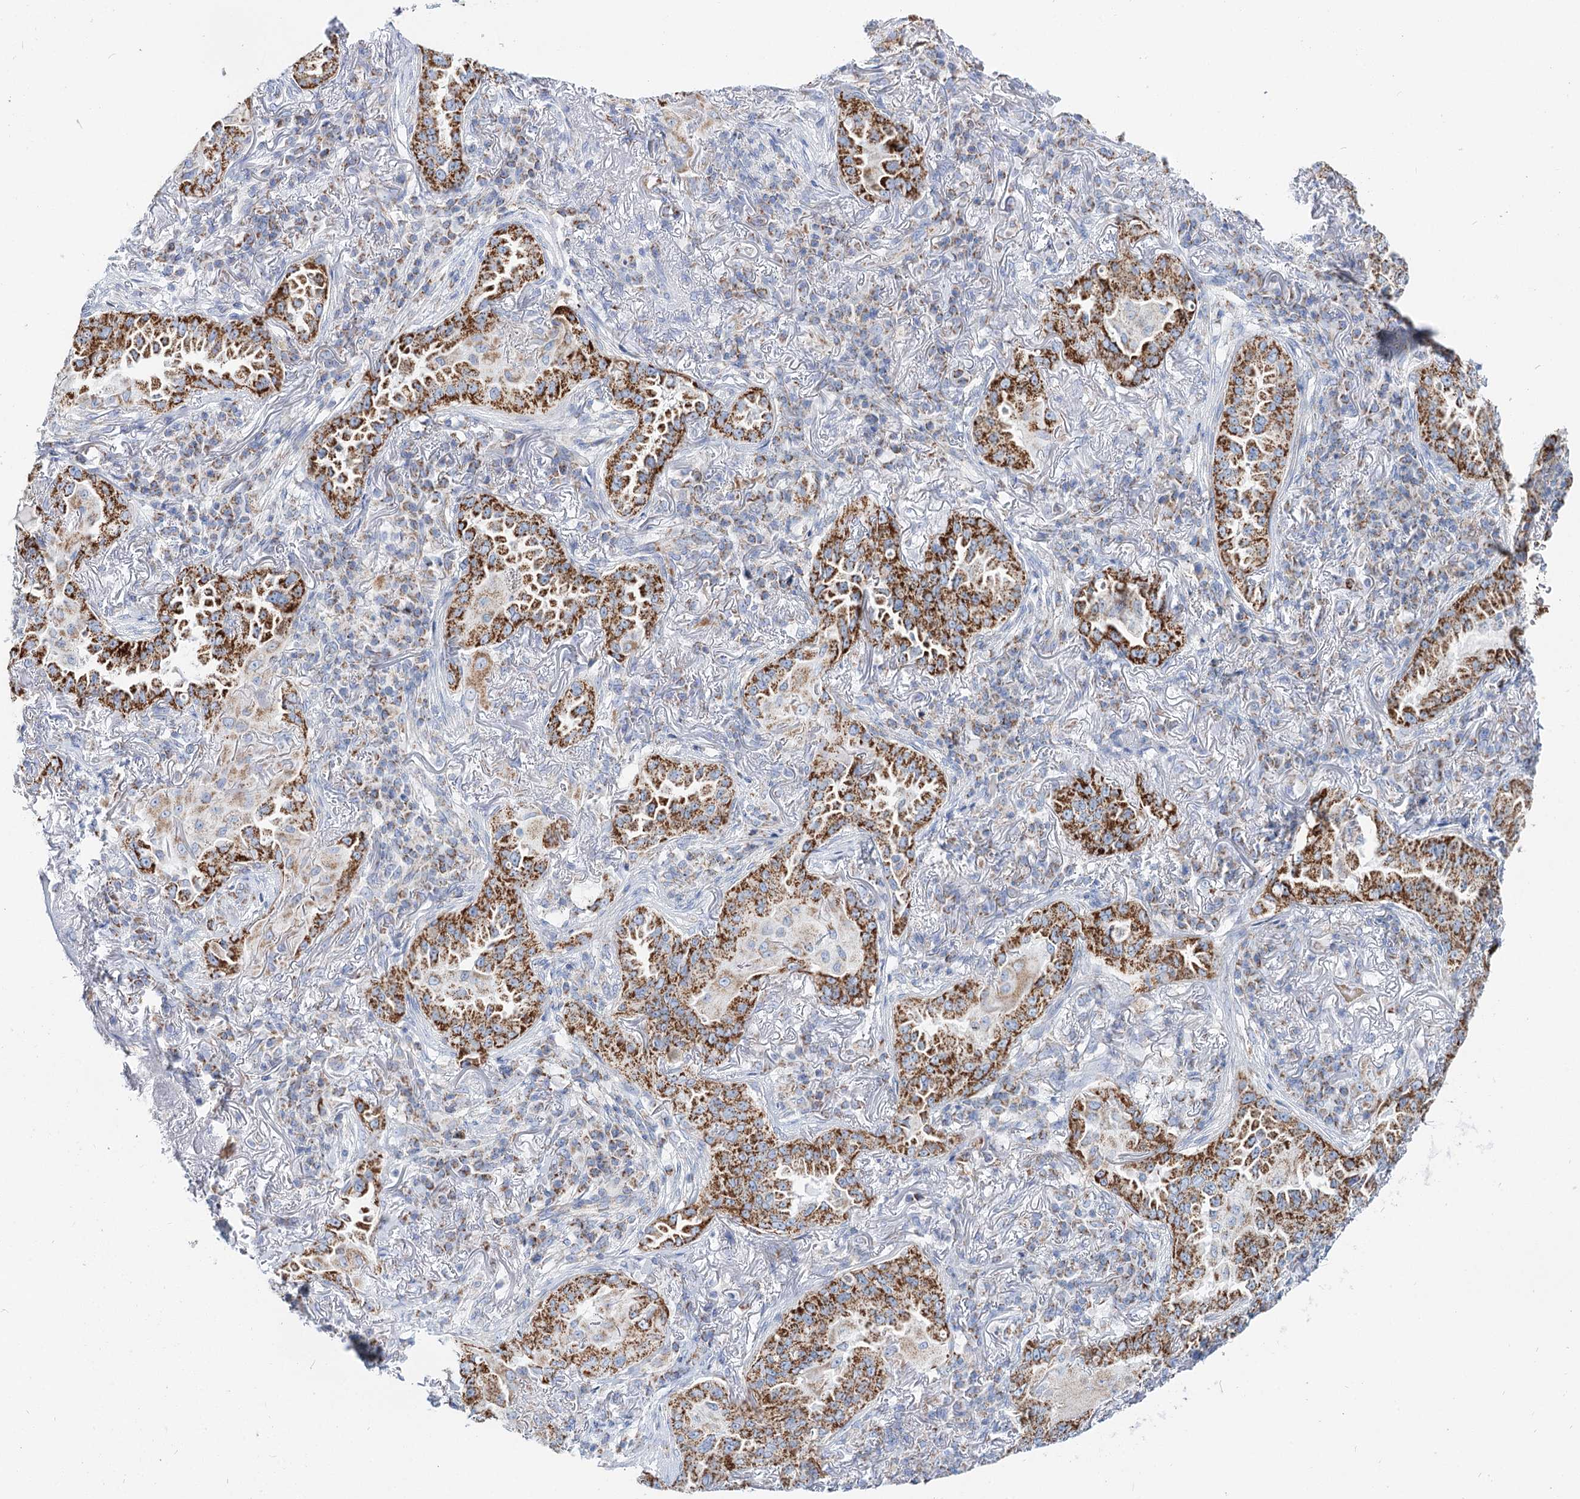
{"staining": {"intensity": "strong", "quantity": ">75%", "location": "cytoplasmic/membranous"}, "tissue": "lung cancer", "cell_type": "Tumor cells", "image_type": "cancer", "snomed": [{"axis": "morphology", "description": "Adenocarcinoma, NOS"}, {"axis": "topography", "description": "Lung"}], "caption": "Protein expression analysis of human lung adenocarcinoma reveals strong cytoplasmic/membranous positivity in about >75% of tumor cells.", "gene": "MCCC2", "patient": {"sex": "female", "age": 69}}